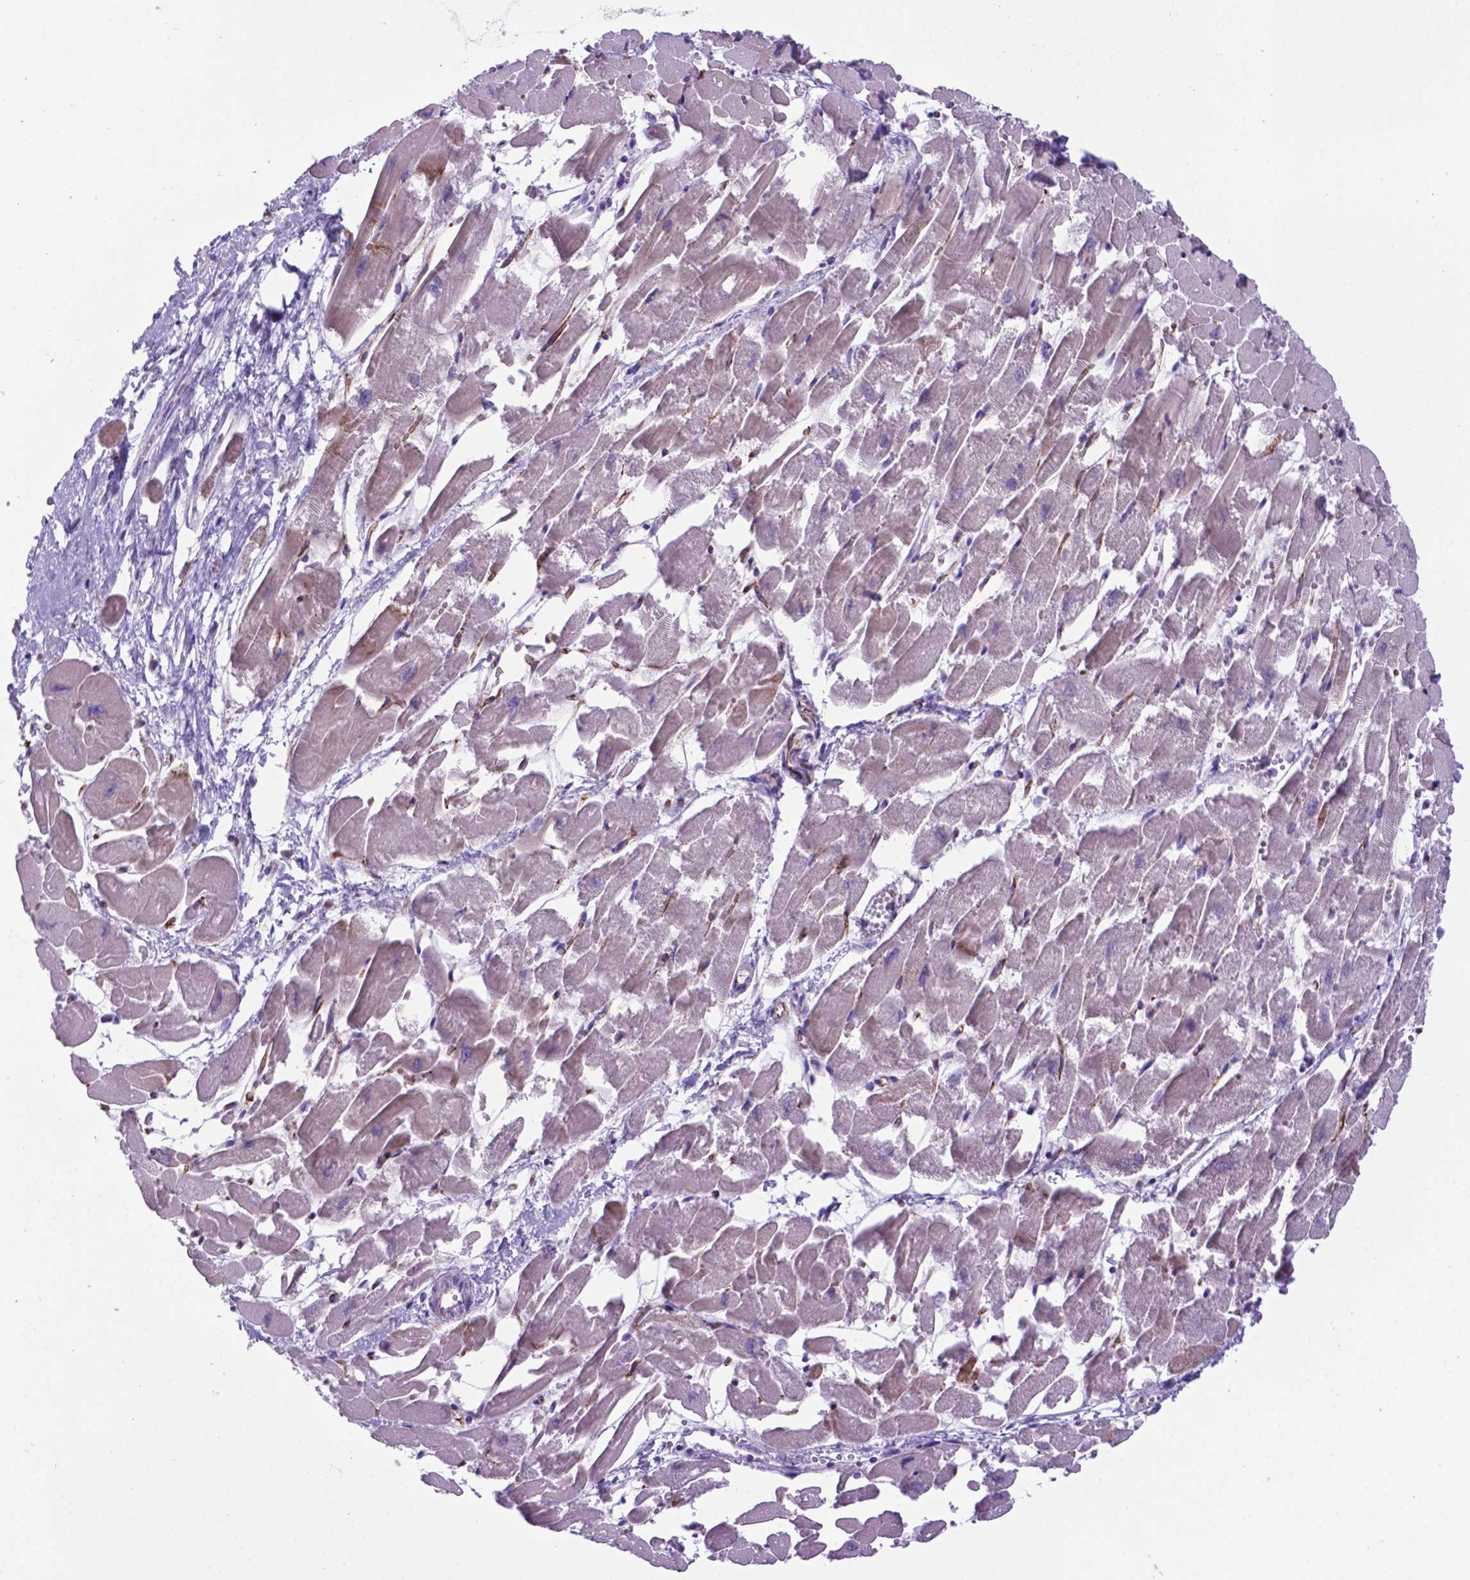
{"staining": {"intensity": "moderate", "quantity": "<25%", "location": "cytoplasmic/membranous"}, "tissue": "heart muscle", "cell_type": "Cardiomyocytes", "image_type": "normal", "snomed": [{"axis": "morphology", "description": "Normal tissue, NOS"}, {"axis": "topography", "description": "Heart"}], "caption": "Moderate cytoplasmic/membranous staining is present in approximately <25% of cardiomyocytes in normal heart muscle. The staining was performed using DAB (3,3'-diaminobenzidine), with brown indicating positive protein expression. Nuclei are stained blue with hematoxylin.", "gene": "LZTR1", "patient": {"sex": "female", "age": 52}}